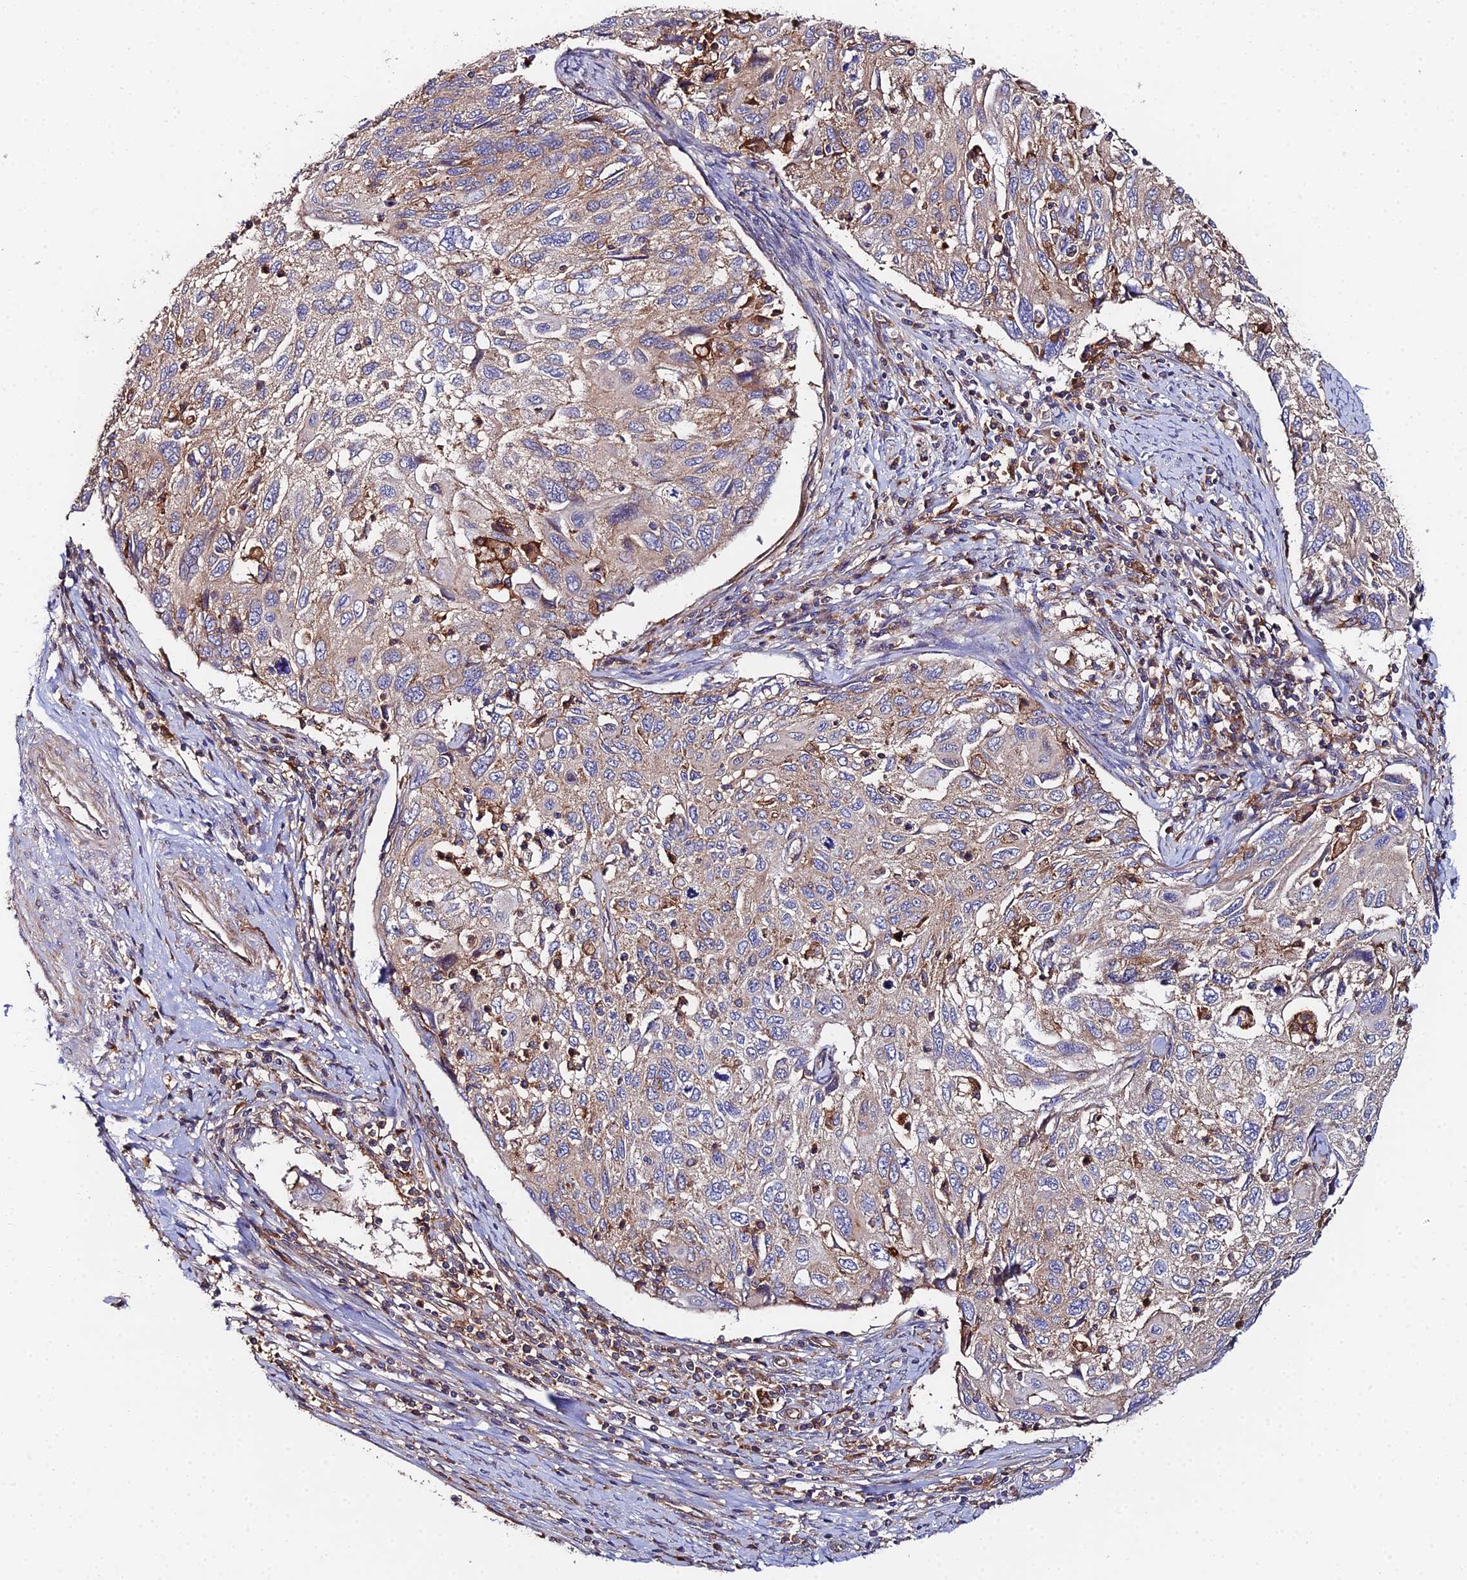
{"staining": {"intensity": "weak", "quantity": "25%-75%", "location": "cytoplasmic/membranous"}, "tissue": "cervical cancer", "cell_type": "Tumor cells", "image_type": "cancer", "snomed": [{"axis": "morphology", "description": "Squamous cell carcinoma, NOS"}, {"axis": "topography", "description": "Cervix"}], "caption": "This micrograph reveals cervical cancer (squamous cell carcinoma) stained with immunohistochemistry to label a protein in brown. The cytoplasmic/membranous of tumor cells show weak positivity for the protein. Nuclei are counter-stained blue.", "gene": "GNG5B", "patient": {"sex": "female", "age": 70}}